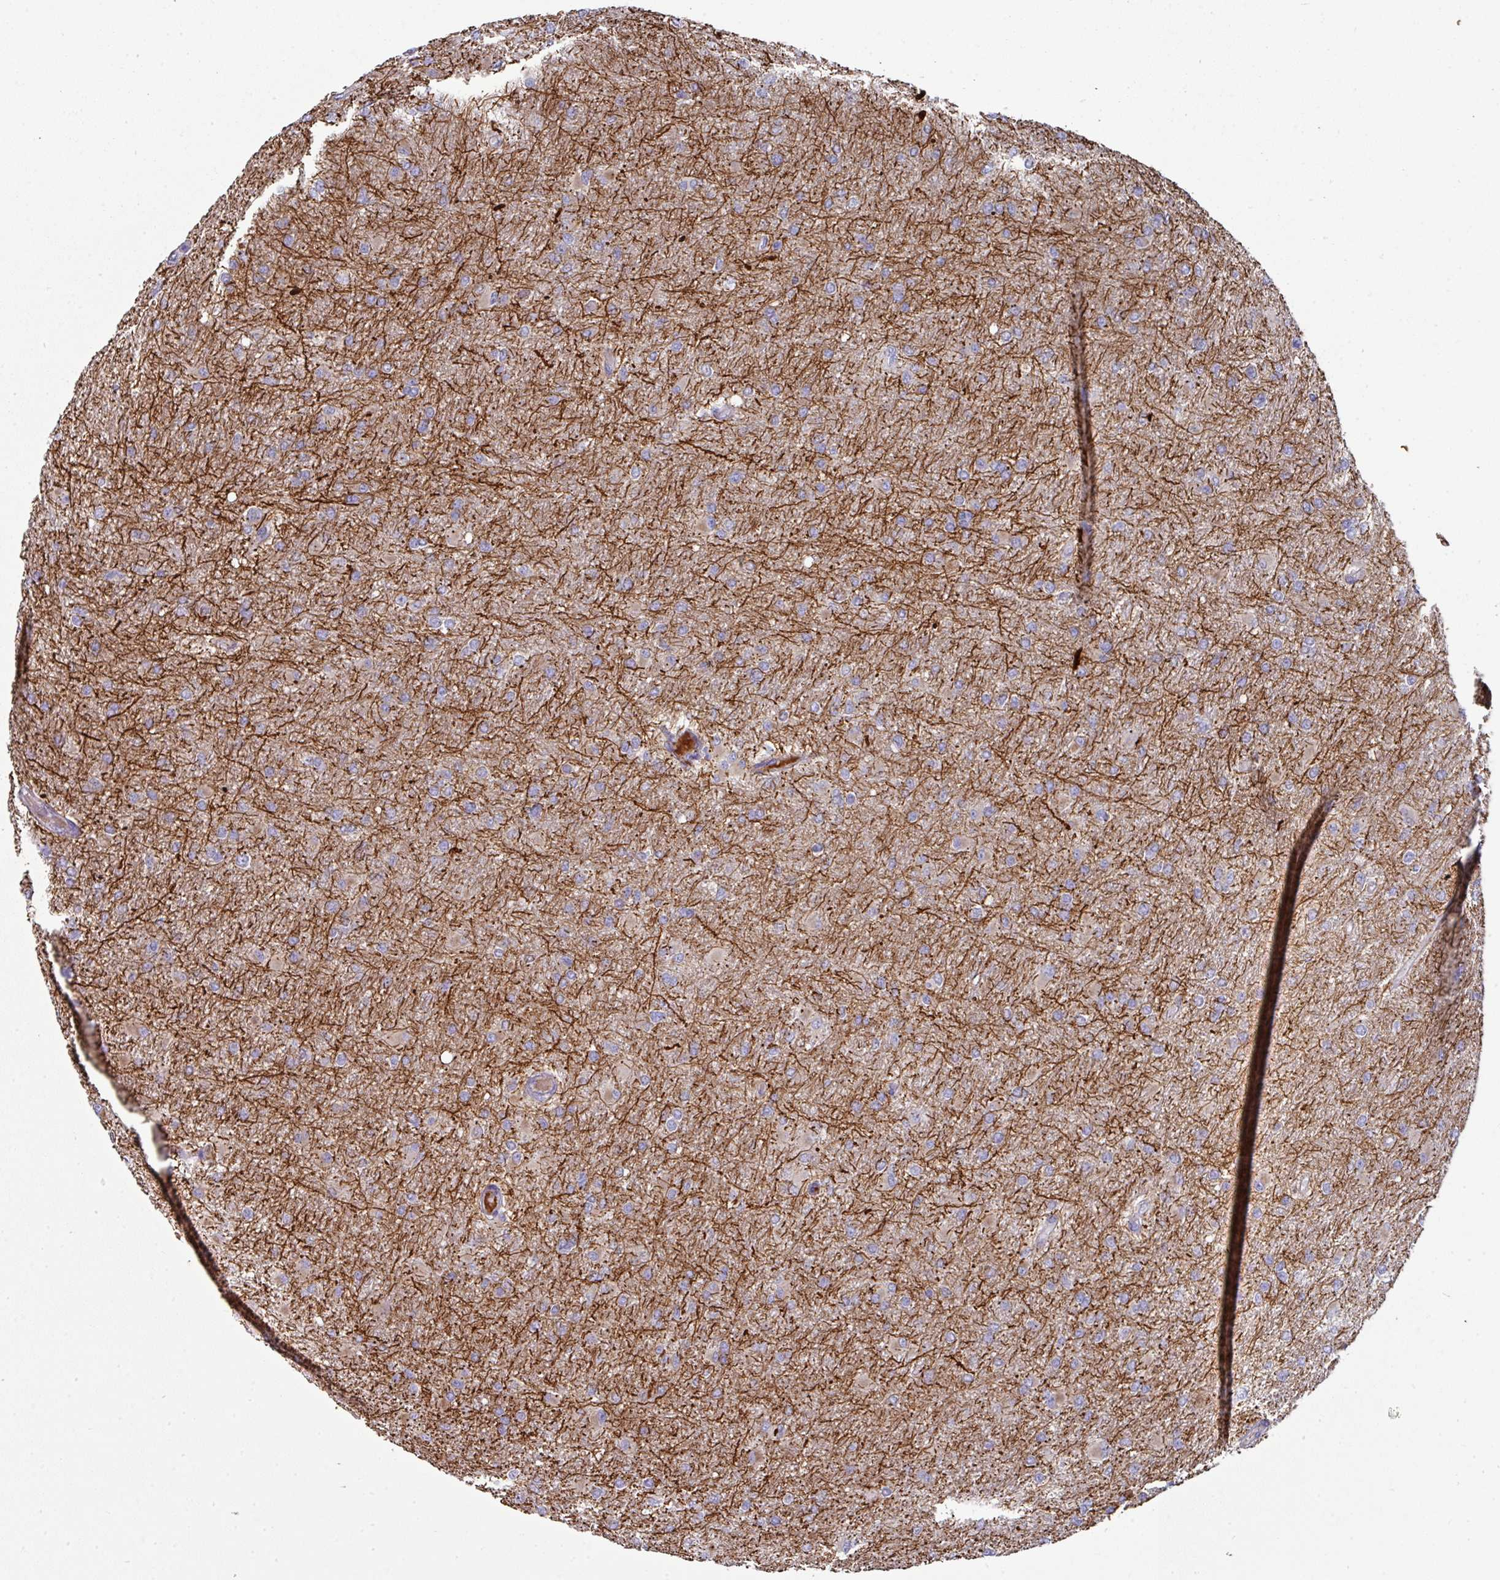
{"staining": {"intensity": "negative", "quantity": "none", "location": "none"}, "tissue": "glioma", "cell_type": "Tumor cells", "image_type": "cancer", "snomed": [{"axis": "morphology", "description": "Glioma, malignant, High grade"}, {"axis": "topography", "description": "Cerebral cortex"}], "caption": "This image is of glioma stained with immunohistochemistry (IHC) to label a protein in brown with the nuclei are counter-stained blue. There is no expression in tumor cells.", "gene": "IL4R", "patient": {"sex": "female", "age": 36}}